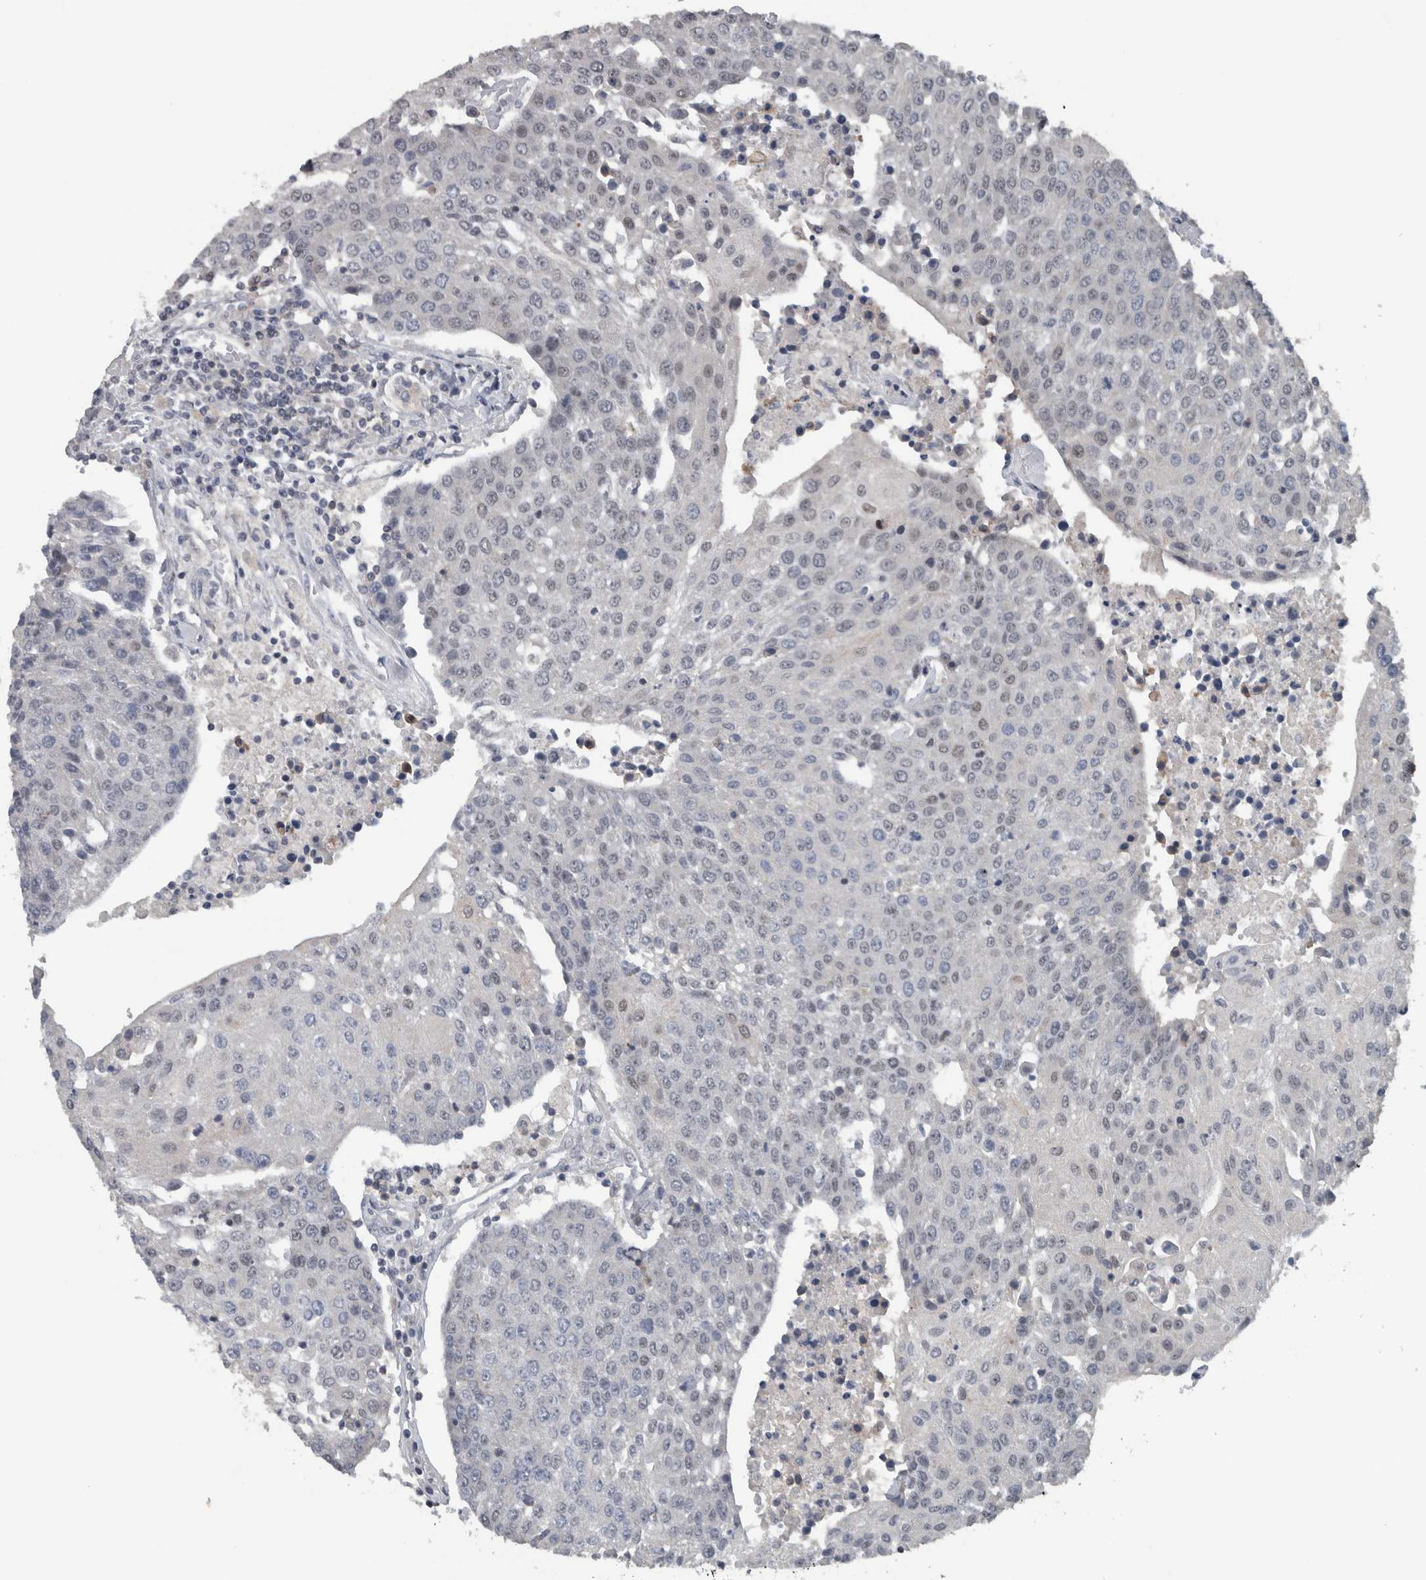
{"staining": {"intensity": "negative", "quantity": "none", "location": "none"}, "tissue": "urothelial cancer", "cell_type": "Tumor cells", "image_type": "cancer", "snomed": [{"axis": "morphology", "description": "Urothelial carcinoma, High grade"}, {"axis": "topography", "description": "Urinary bladder"}], "caption": "Urothelial cancer was stained to show a protein in brown. There is no significant staining in tumor cells.", "gene": "ZBTB21", "patient": {"sex": "female", "age": 85}}